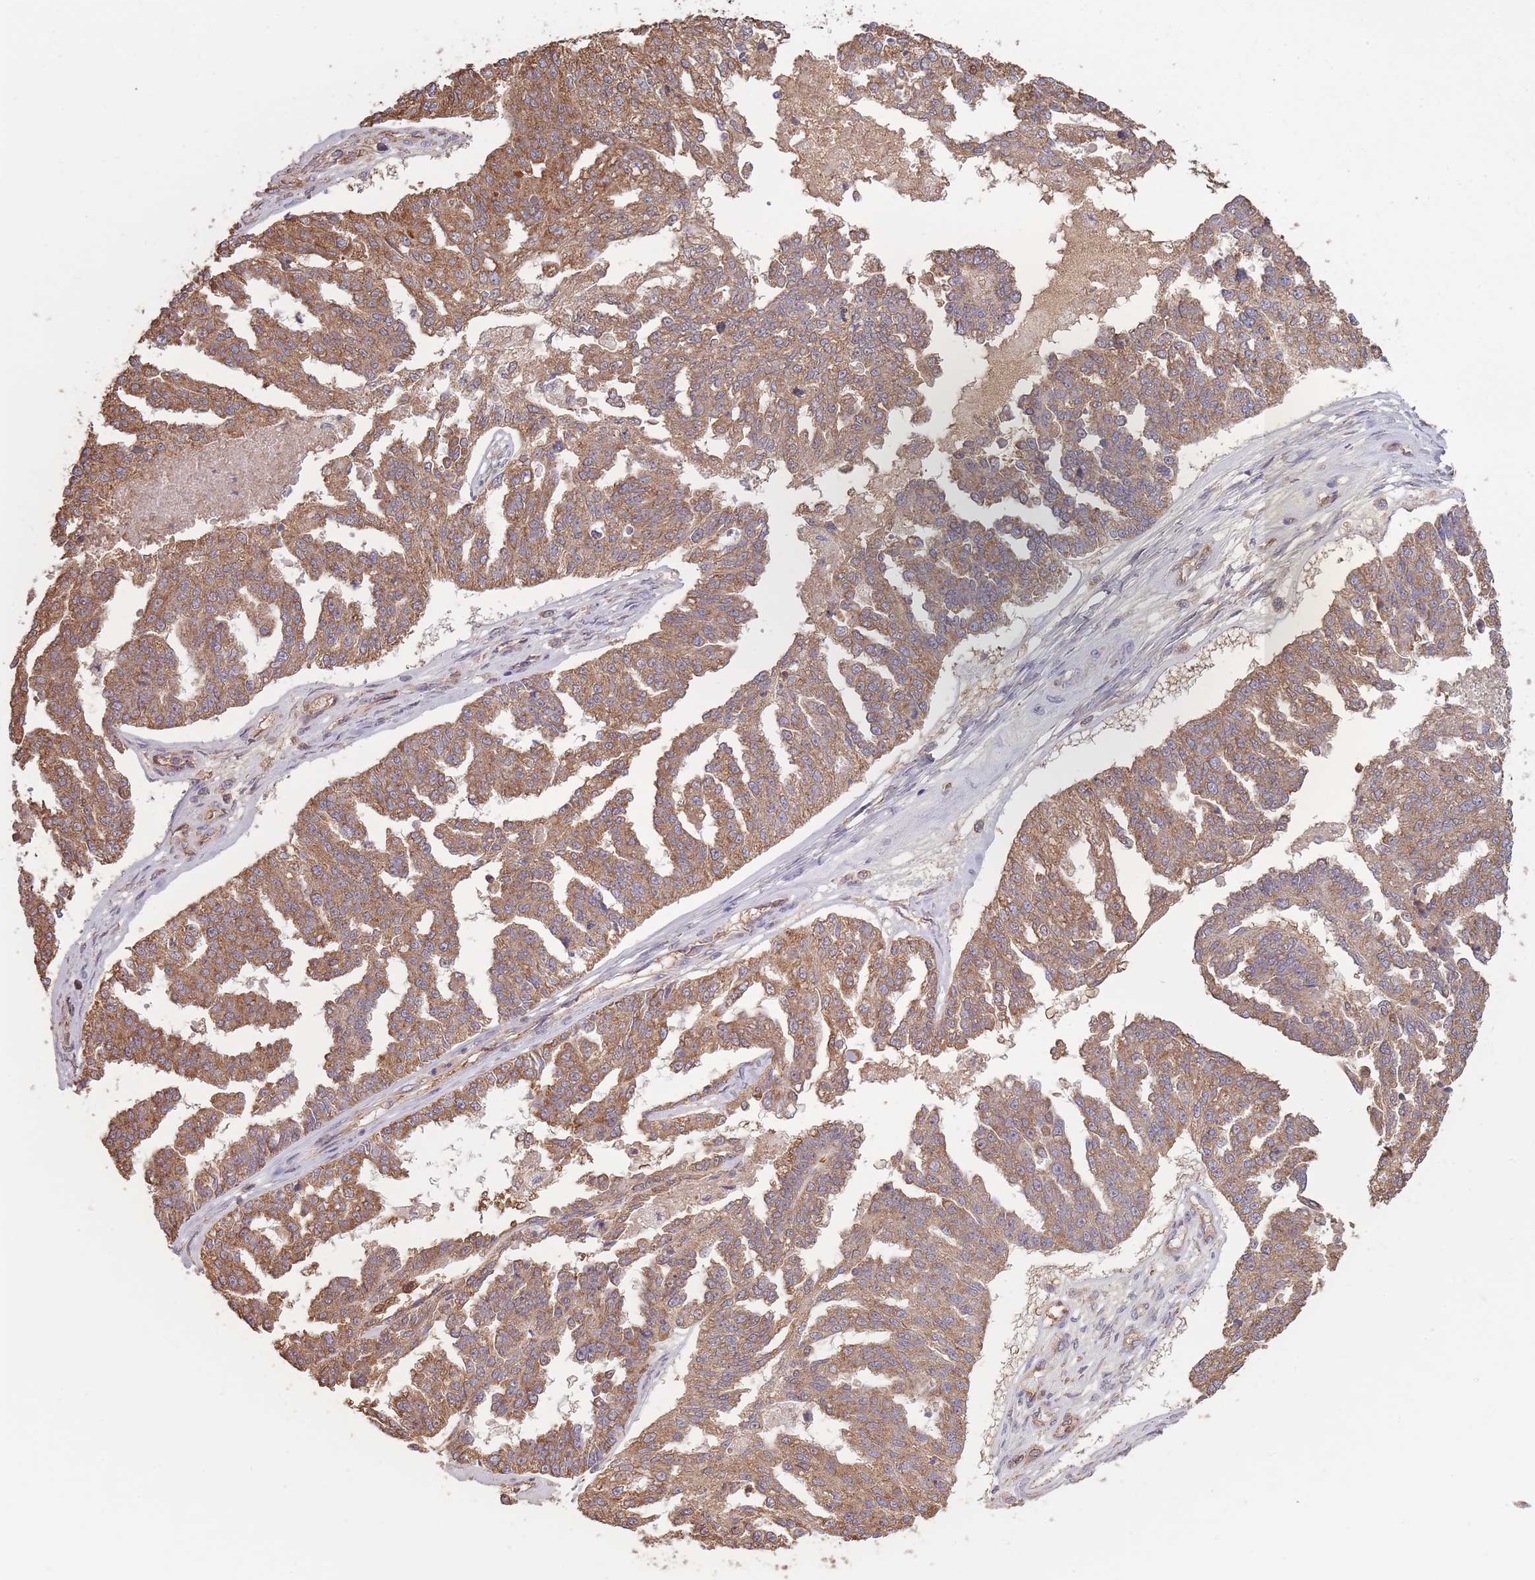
{"staining": {"intensity": "moderate", "quantity": ">75%", "location": "cytoplasmic/membranous"}, "tissue": "ovarian cancer", "cell_type": "Tumor cells", "image_type": "cancer", "snomed": [{"axis": "morphology", "description": "Cystadenocarcinoma, serous, NOS"}, {"axis": "topography", "description": "Ovary"}], "caption": "Immunohistochemistry micrograph of human ovarian serous cystadenocarcinoma stained for a protein (brown), which shows medium levels of moderate cytoplasmic/membranous positivity in about >75% of tumor cells.", "gene": "SANBR", "patient": {"sex": "female", "age": 58}}